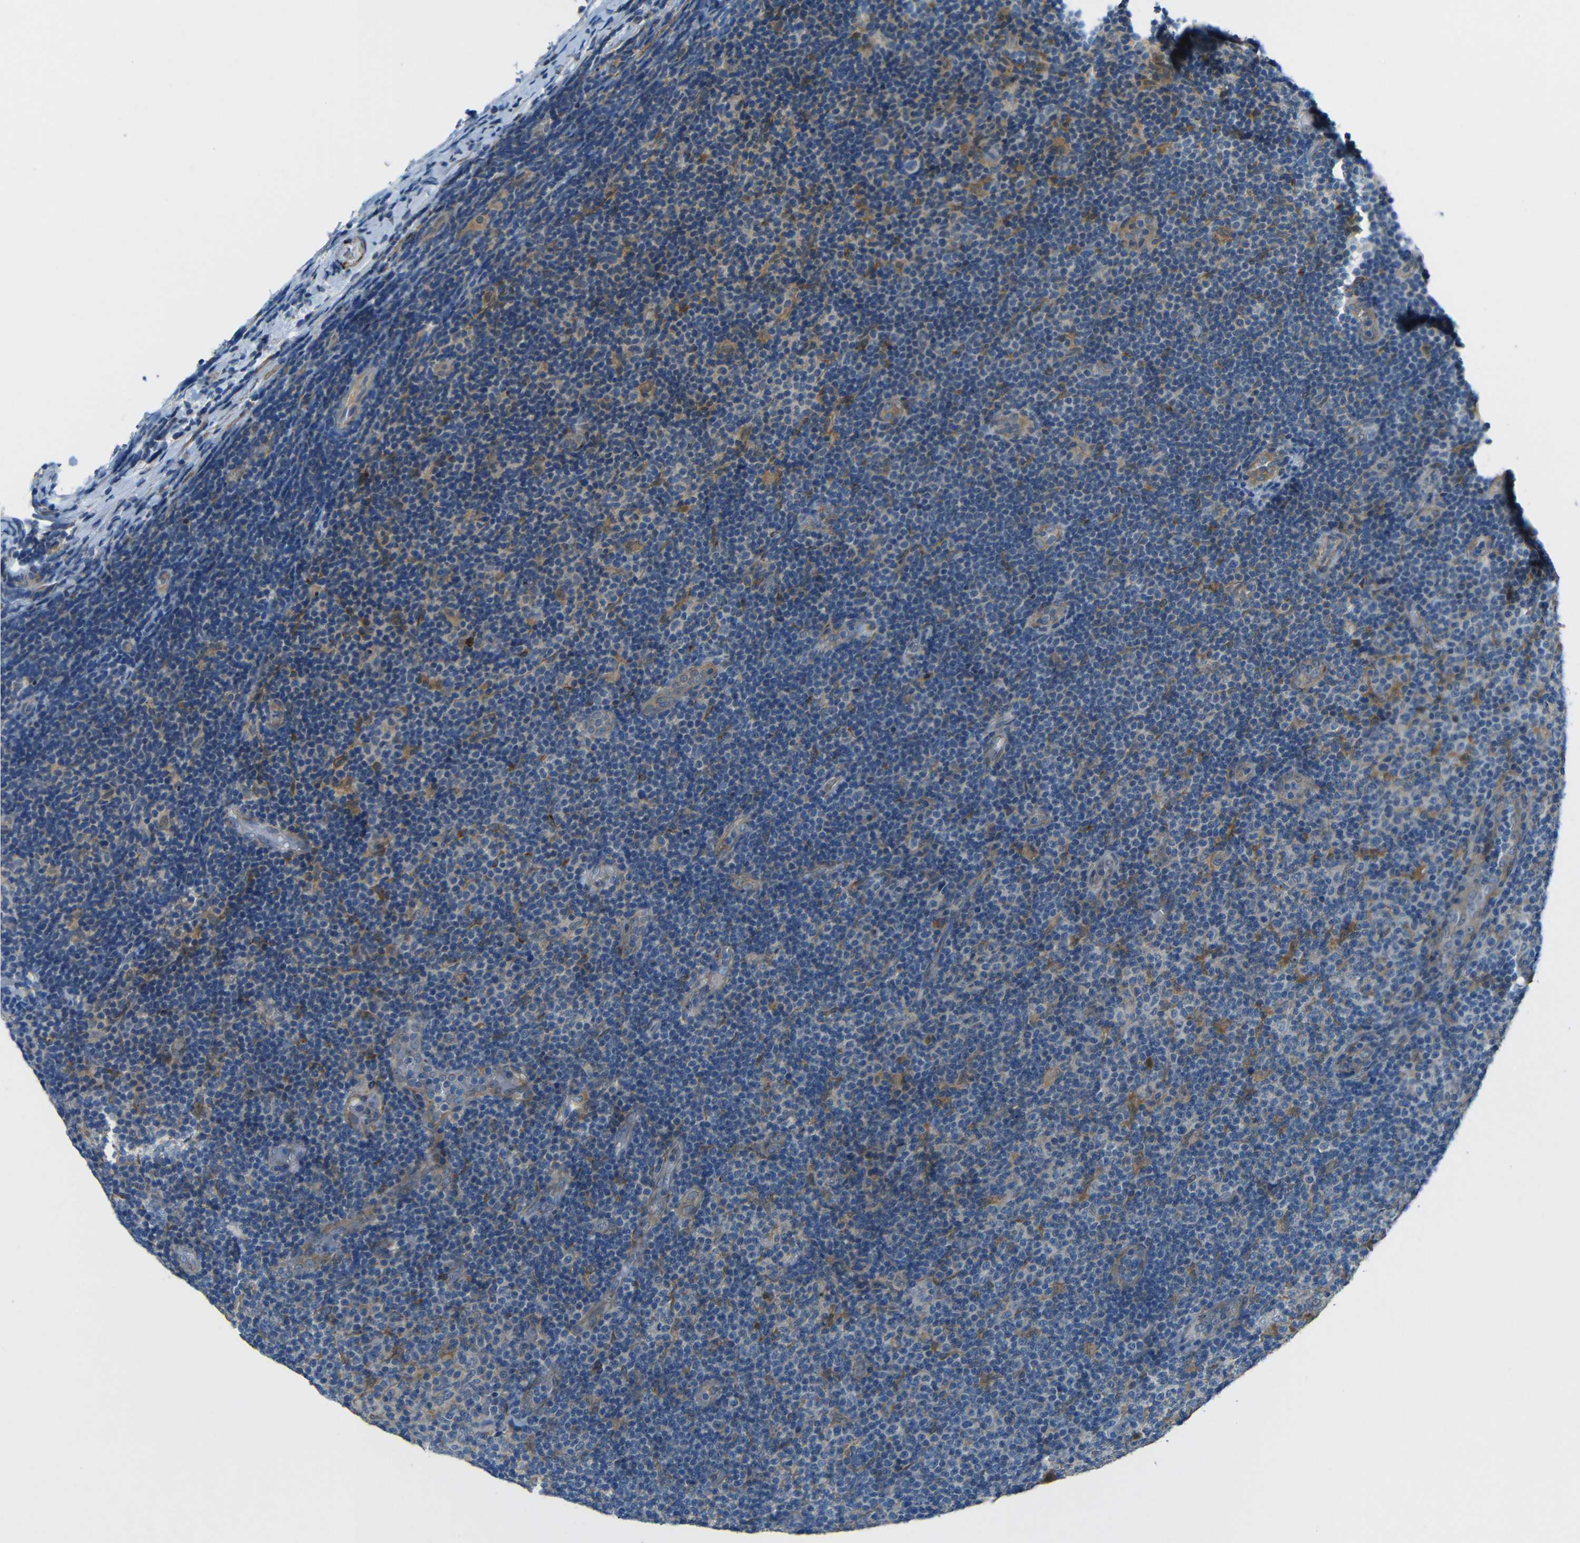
{"staining": {"intensity": "moderate", "quantity": "<25%", "location": "cytoplasmic/membranous"}, "tissue": "lymphoma", "cell_type": "Tumor cells", "image_type": "cancer", "snomed": [{"axis": "morphology", "description": "Malignant lymphoma, non-Hodgkin's type, Low grade"}, {"axis": "topography", "description": "Lymph node"}], "caption": "Human low-grade malignant lymphoma, non-Hodgkin's type stained with a brown dye demonstrates moderate cytoplasmic/membranous positive expression in approximately <25% of tumor cells.", "gene": "CYP26B1", "patient": {"sex": "male", "age": 83}}